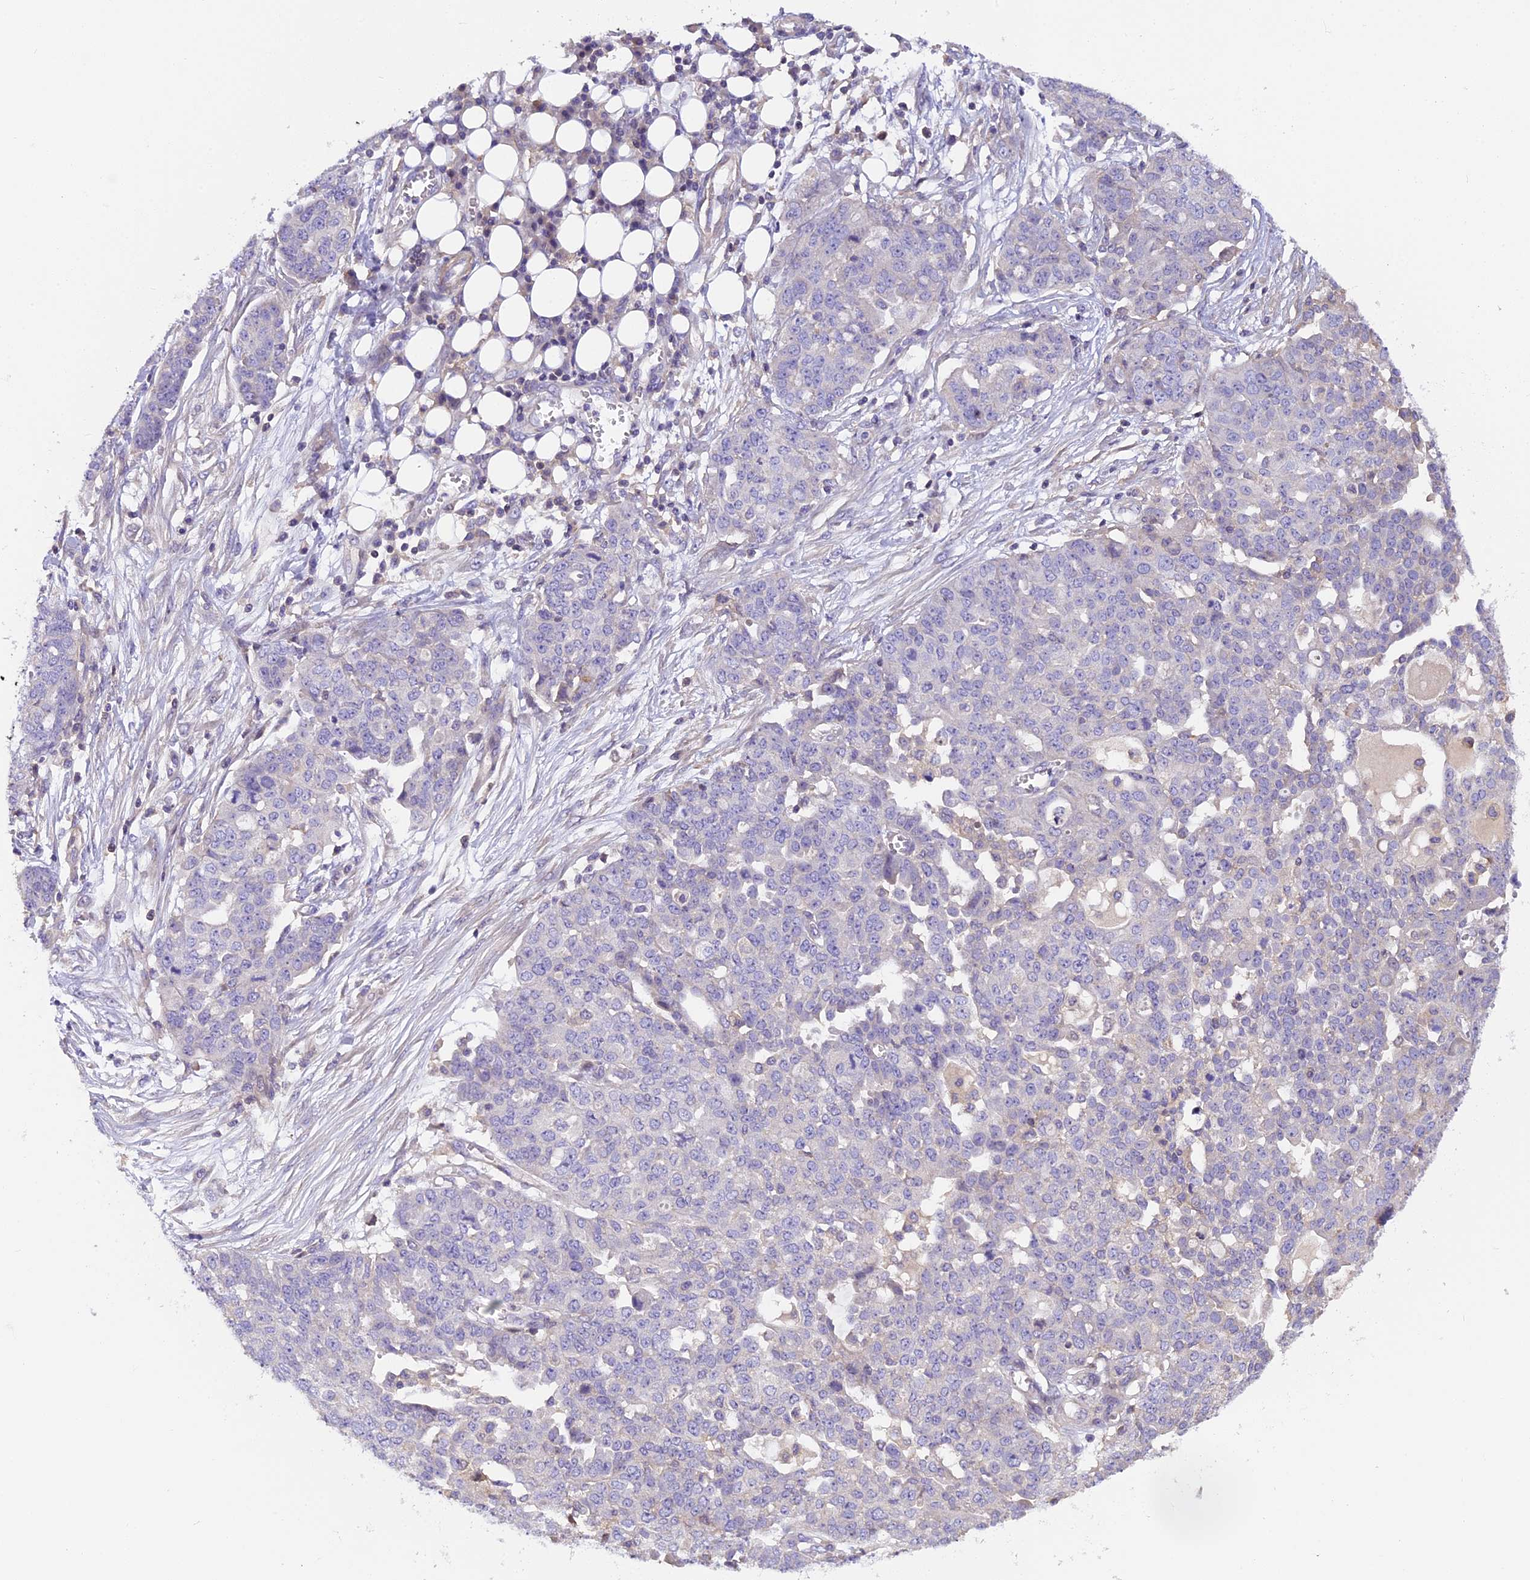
{"staining": {"intensity": "negative", "quantity": "none", "location": "none"}, "tissue": "ovarian cancer", "cell_type": "Tumor cells", "image_type": "cancer", "snomed": [{"axis": "morphology", "description": "Cystadenocarcinoma, serous, NOS"}, {"axis": "topography", "description": "Soft tissue"}, {"axis": "topography", "description": "Ovary"}], "caption": "Immunohistochemical staining of human ovarian cancer (serous cystadenocarcinoma) reveals no significant expression in tumor cells.", "gene": "FAM98C", "patient": {"sex": "female", "age": 57}}